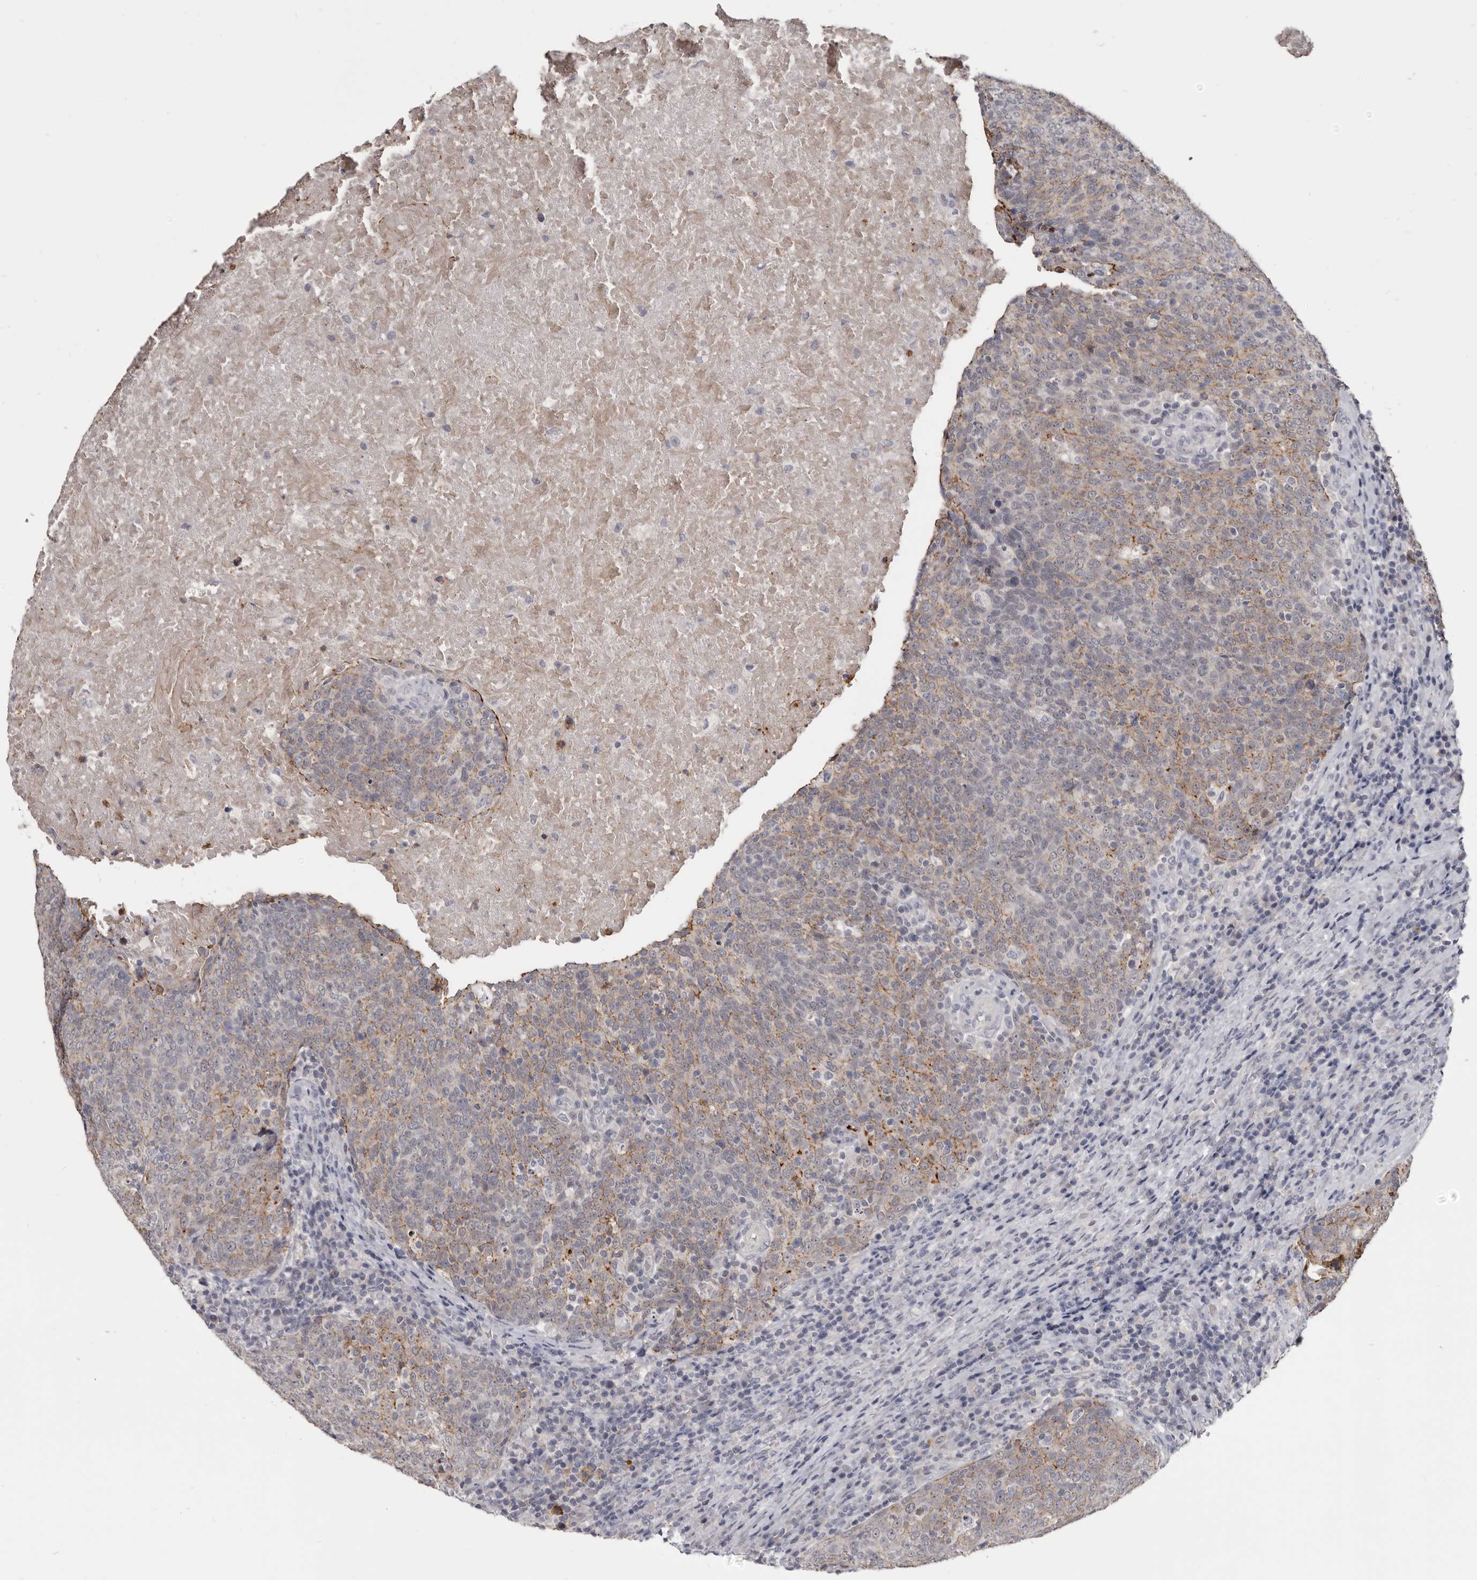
{"staining": {"intensity": "moderate", "quantity": "25%-75%", "location": "cytoplasmic/membranous"}, "tissue": "head and neck cancer", "cell_type": "Tumor cells", "image_type": "cancer", "snomed": [{"axis": "morphology", "description": "Squamous cell carcinoma, NOS"}, {"axis": "morphology", "description": "Squamous cell carcinoma, metastatic, NOS"}, {"axis": "topography", "description": "Lymph node"}, {"axis": "topography", "description": "Head-Neck"}], "caption": "Brown immunohistochemical staining in head and neck metastatic squamous cell carcinoma reveals moderate cytoplasmic/membranous positivity in about 25%-75% of tumor cells.", "gene": "CGN", "patient": {"sex": "male", "age": 62}}